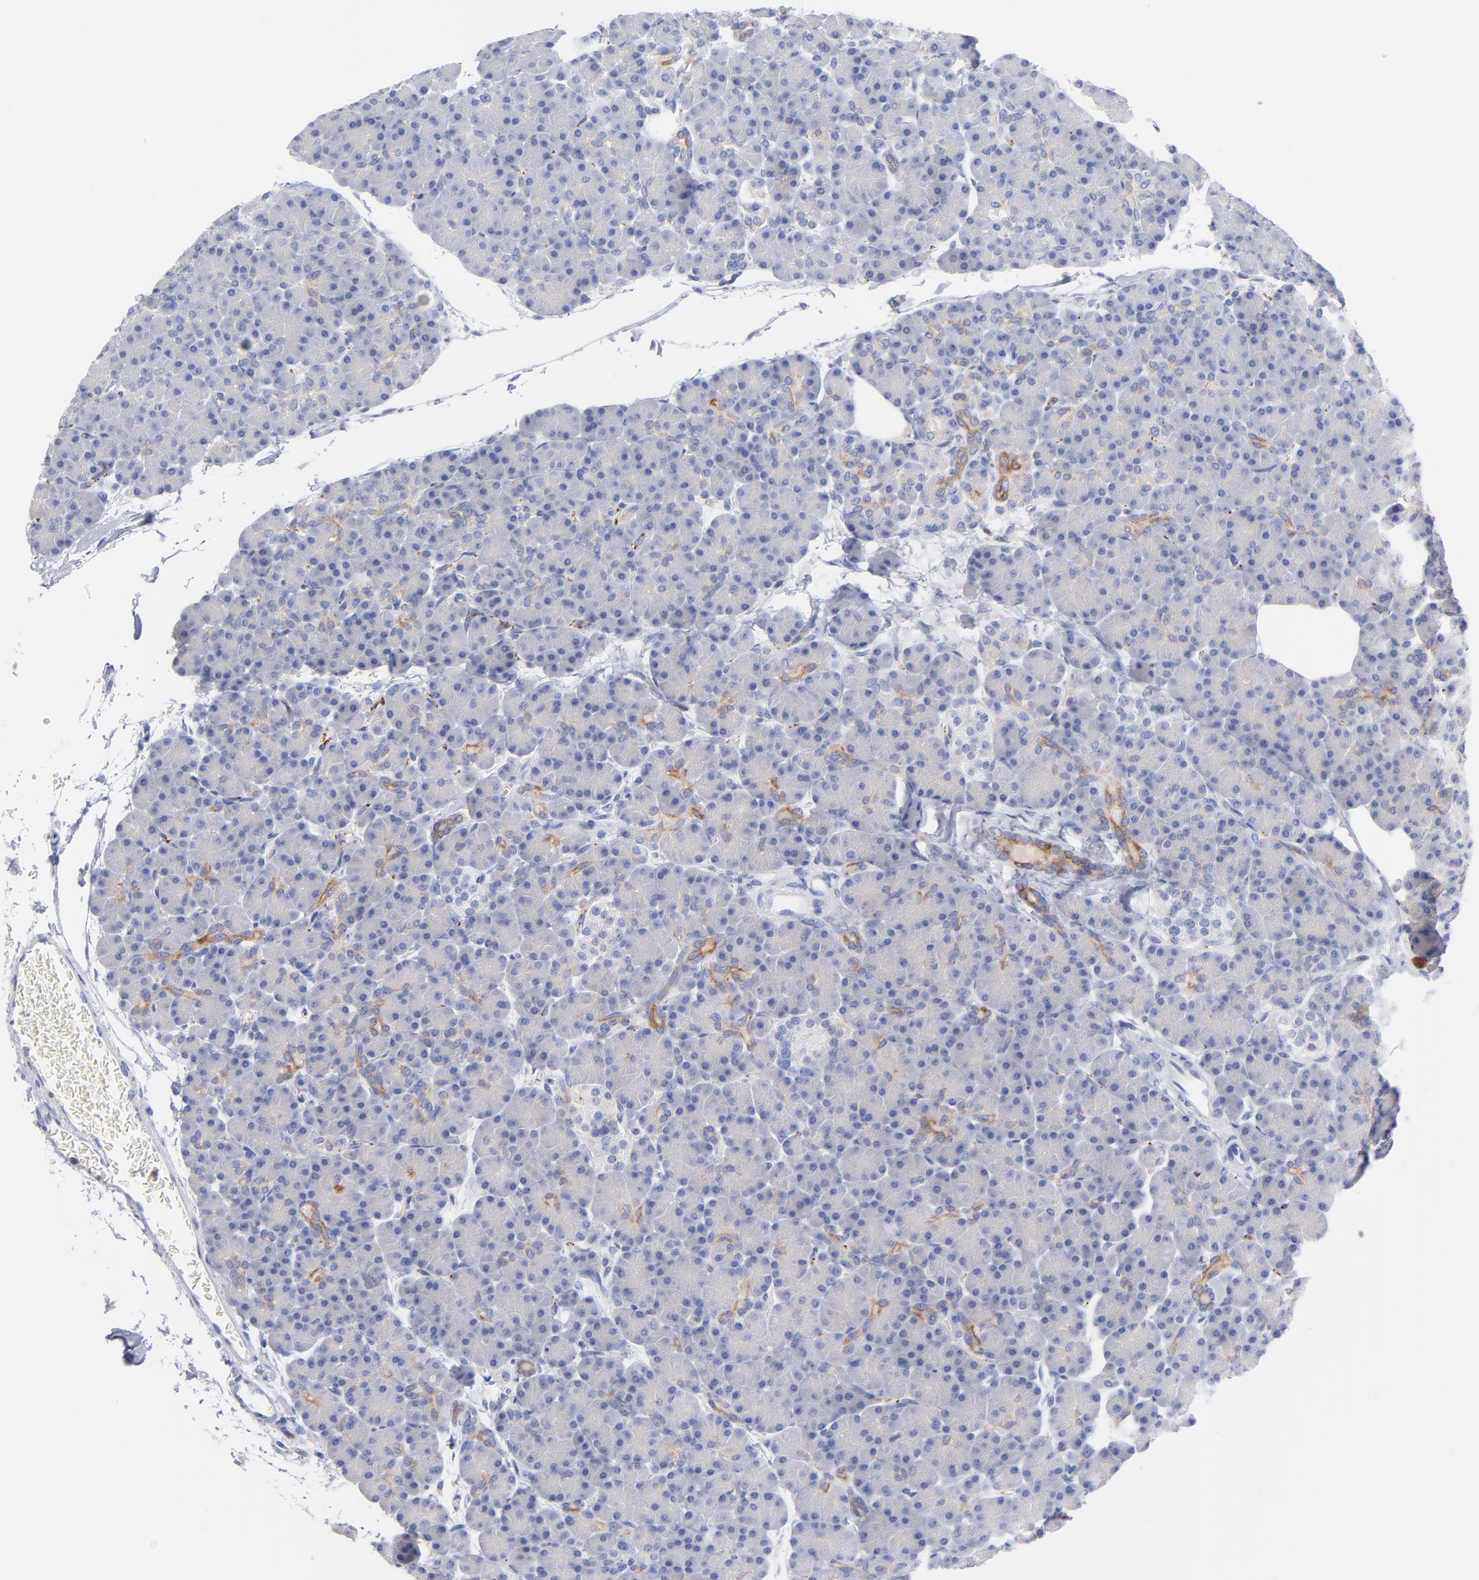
{"staining": {"intensity": "weak", "quantity": "25%-75%", "location": "cytoplasmic/membranous"}, "tissue": "pancreas", "cell_type": "Exocrine glandular cells", "image_type": "normal", "snomed": [{"axis": "morphology", "description": "Normal tissue, NOS"}, {"axis": "topography", "description": "Pancreas"}], "caption": "High-power microscopy captured an immunohistochemistry (IHC) micrograph of unremarkable pancreas, revealing weak cytoplasmic/membranous expression in about 25%-75% of exocrine glandular cells.", "gene": "BID", "patient": {"sex": "female", "age": 43}}